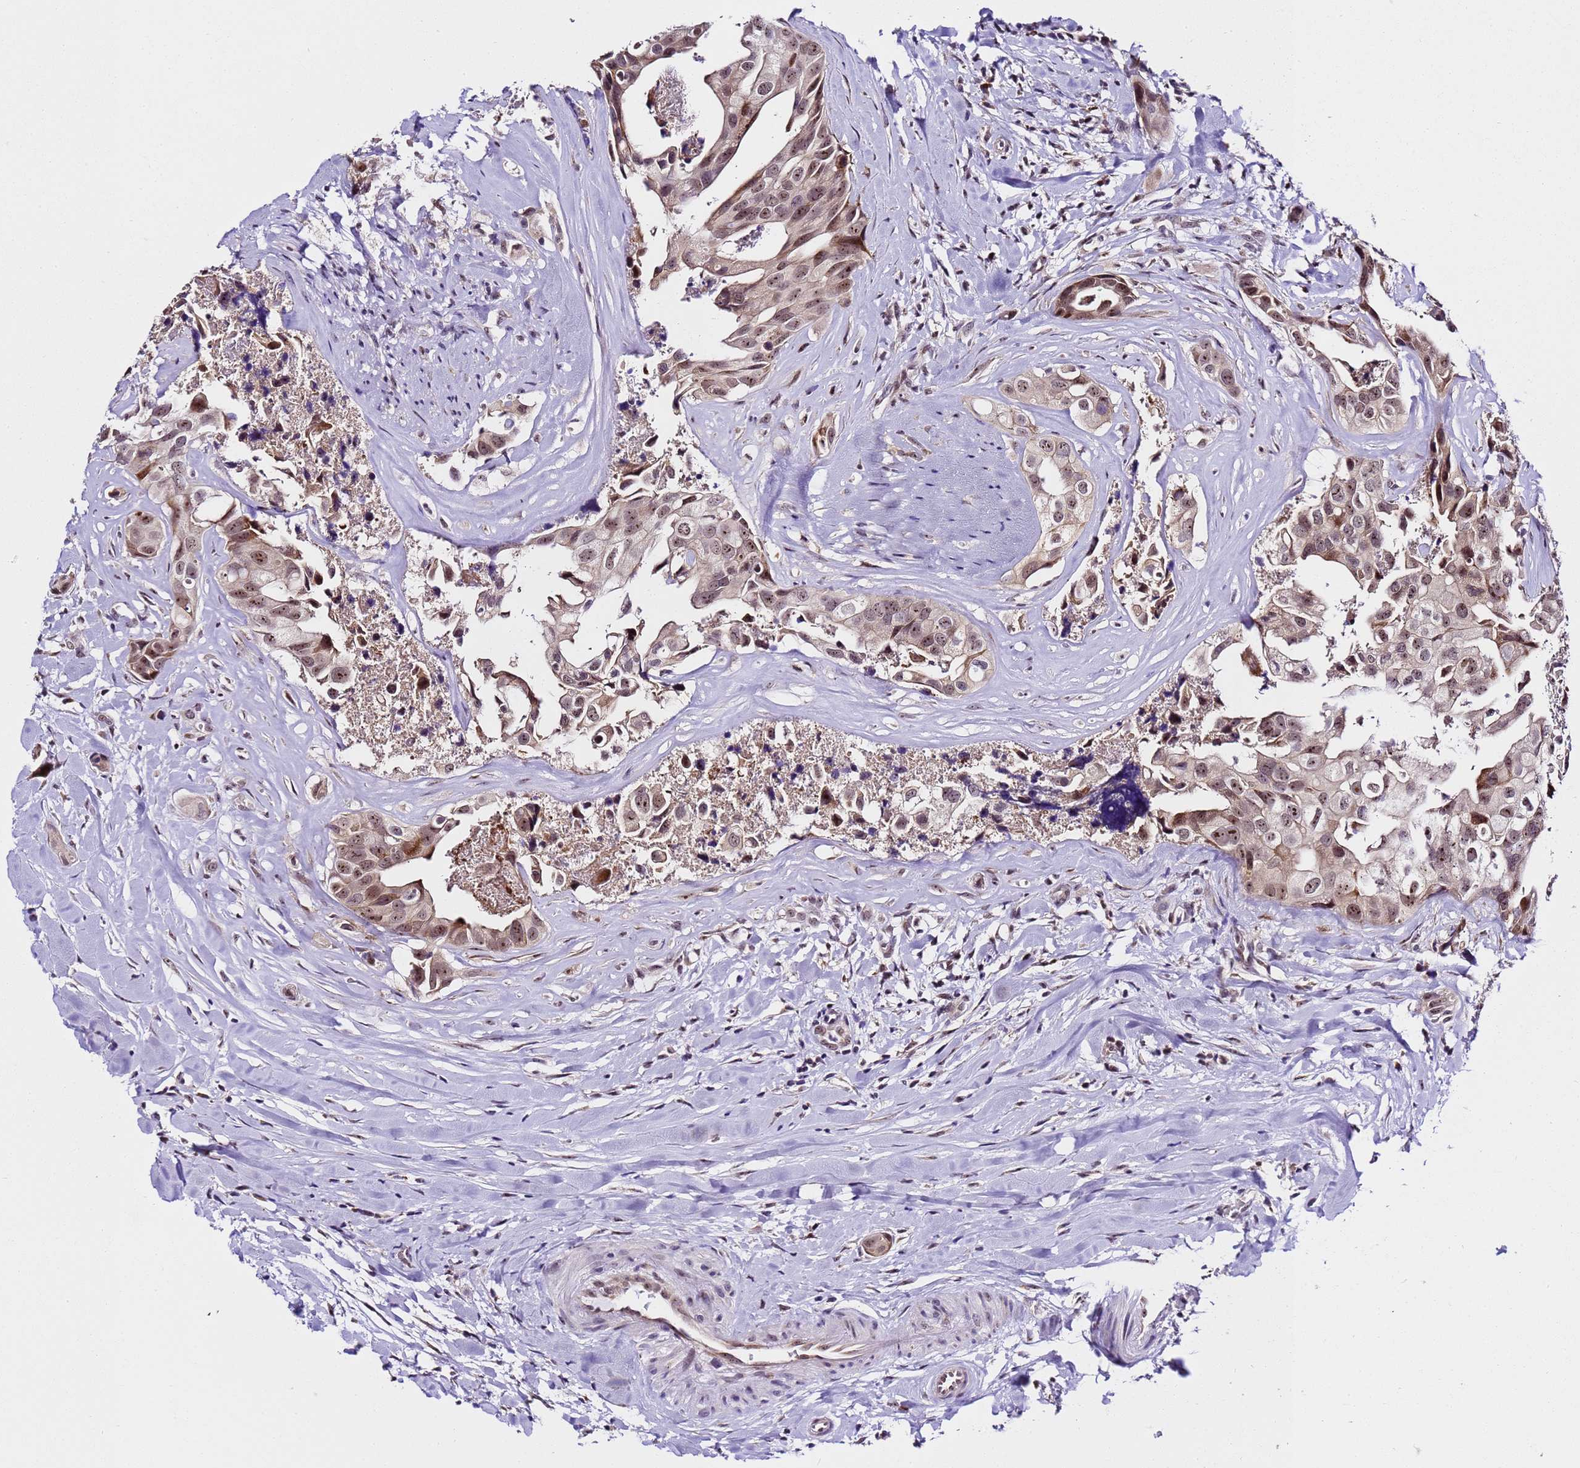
{"staining": {"intensity": "moderate", "quantity": ">75%", "location": "cytoplasmic/membranous,nuclear"}, "tissue": "head and neck cancer", "cell_type": "Tumor cells", "image_type": "cancer", "snomed": [{"axis": "morphology", "description": "Adenocarcinoma, NOS"}, {"axis": "morphology", "description": "Adenocarcinoma, metastatic, NOS"}, {"axis": "topography", "description": "Head-Neck"}], "caption": "Head and neck cancer stained with immunohistochemistry (IHC) demonstrates moderate cytoplasmic/membranous and nuclear positivity in about >75% of tumor cells. (IHC, brightfield microscopy, high magnification).", "gene": "SLX4IP", "patient": {"sex": "male", "age": 75}}